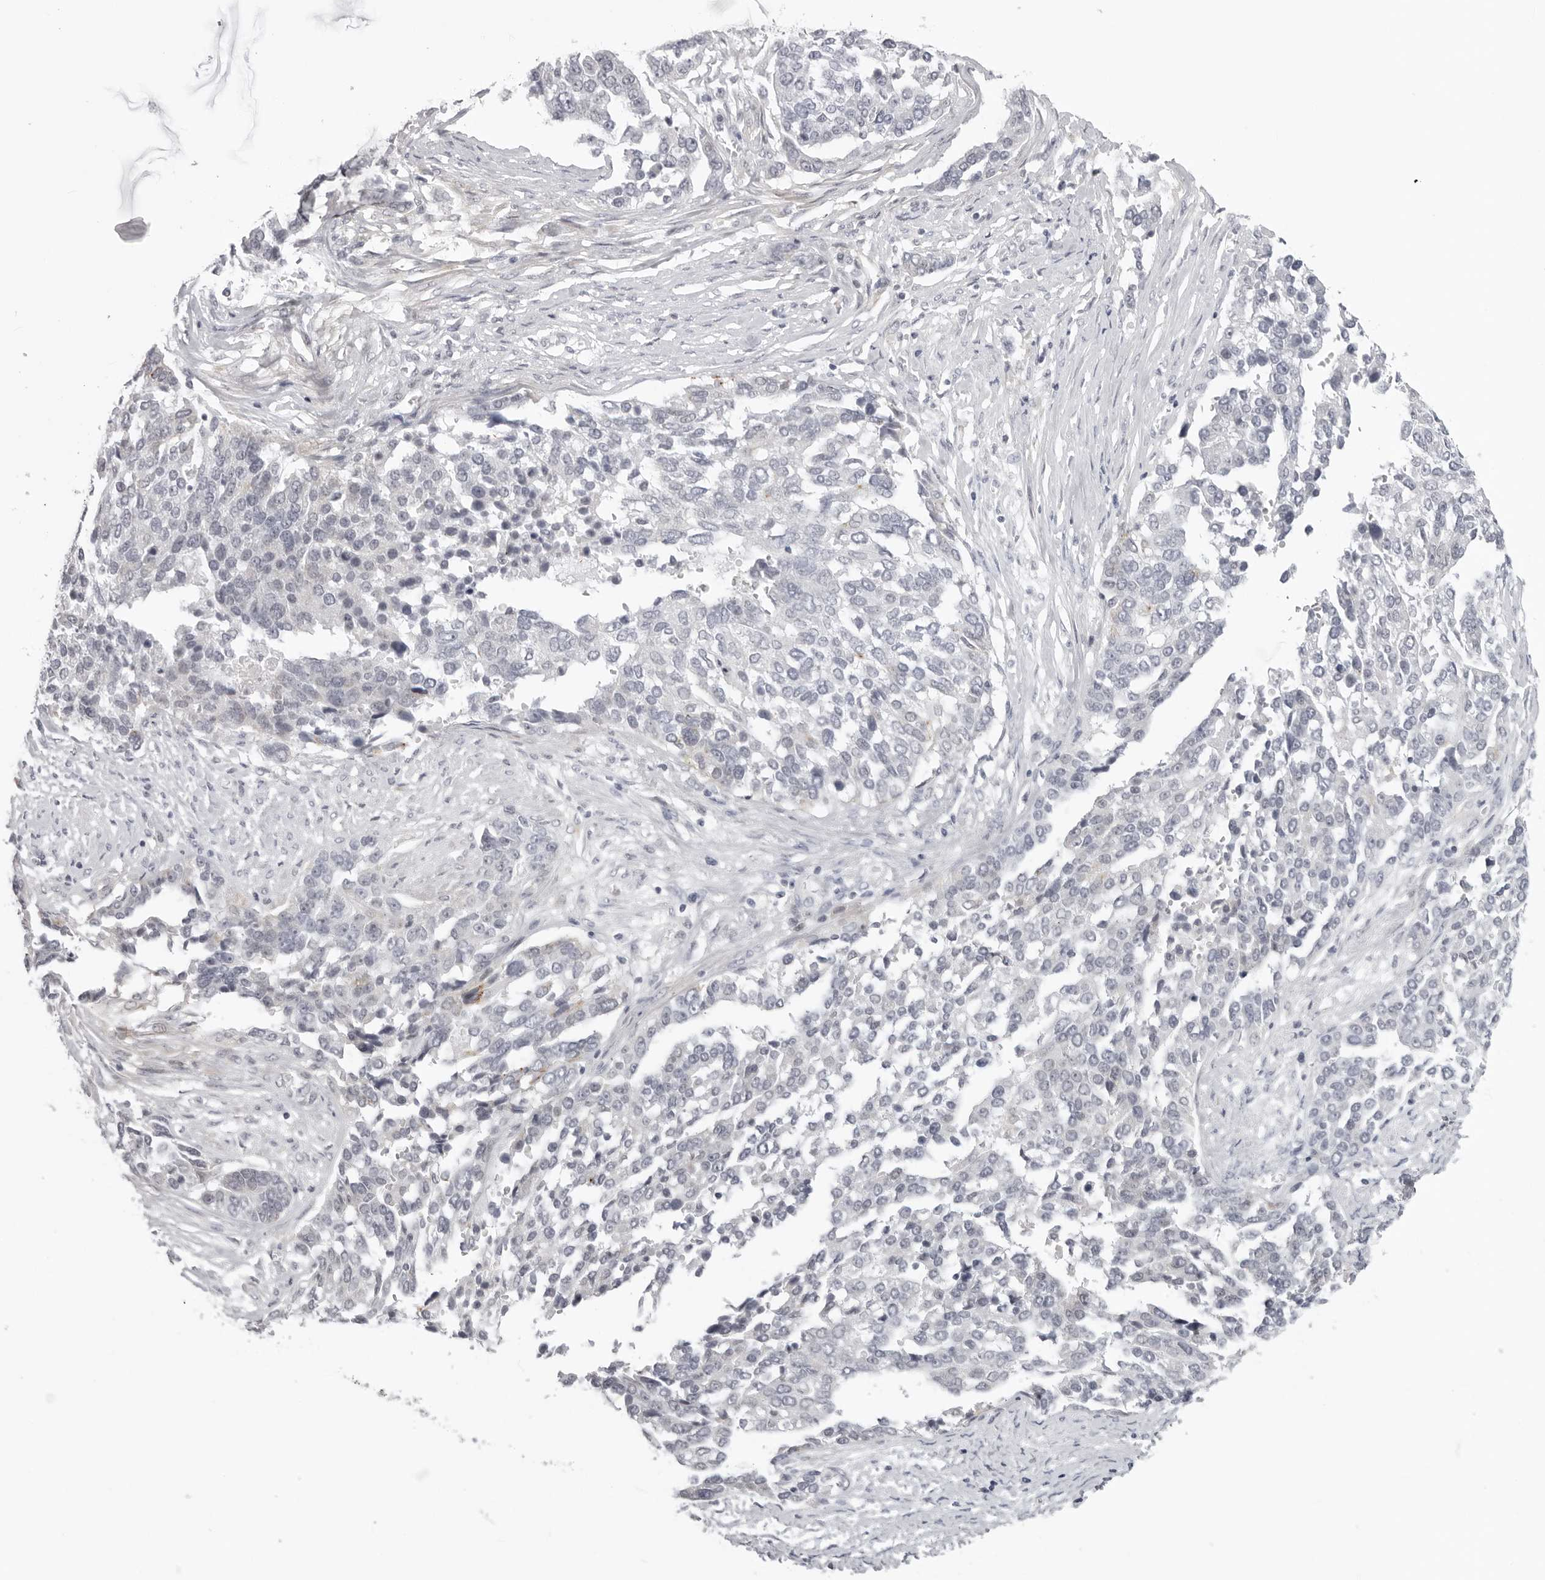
{"staining": {"intensity": "negative", "quantity": "none", "location": "none"}, "tissue": "ovarian cancer", "cell_type": "Tumor cells", "image_type": "cancer", "snomed": [{"axis": "morphology", "description": "Cystadenocarcinoma, serous, NOS"}, {"axis": "topography", "description": "Ovary"}], "caption": "IHC photomicrograph of neoplastic tissue: human ovarian cancer (serous cystadenocarcinoma) stained with DAB (3,3'-diaminobenzidine) reveals no significant protein expression in tumor cells.", "gene": "SUGCT", "patient": {"sex": "female", "age": 44}}